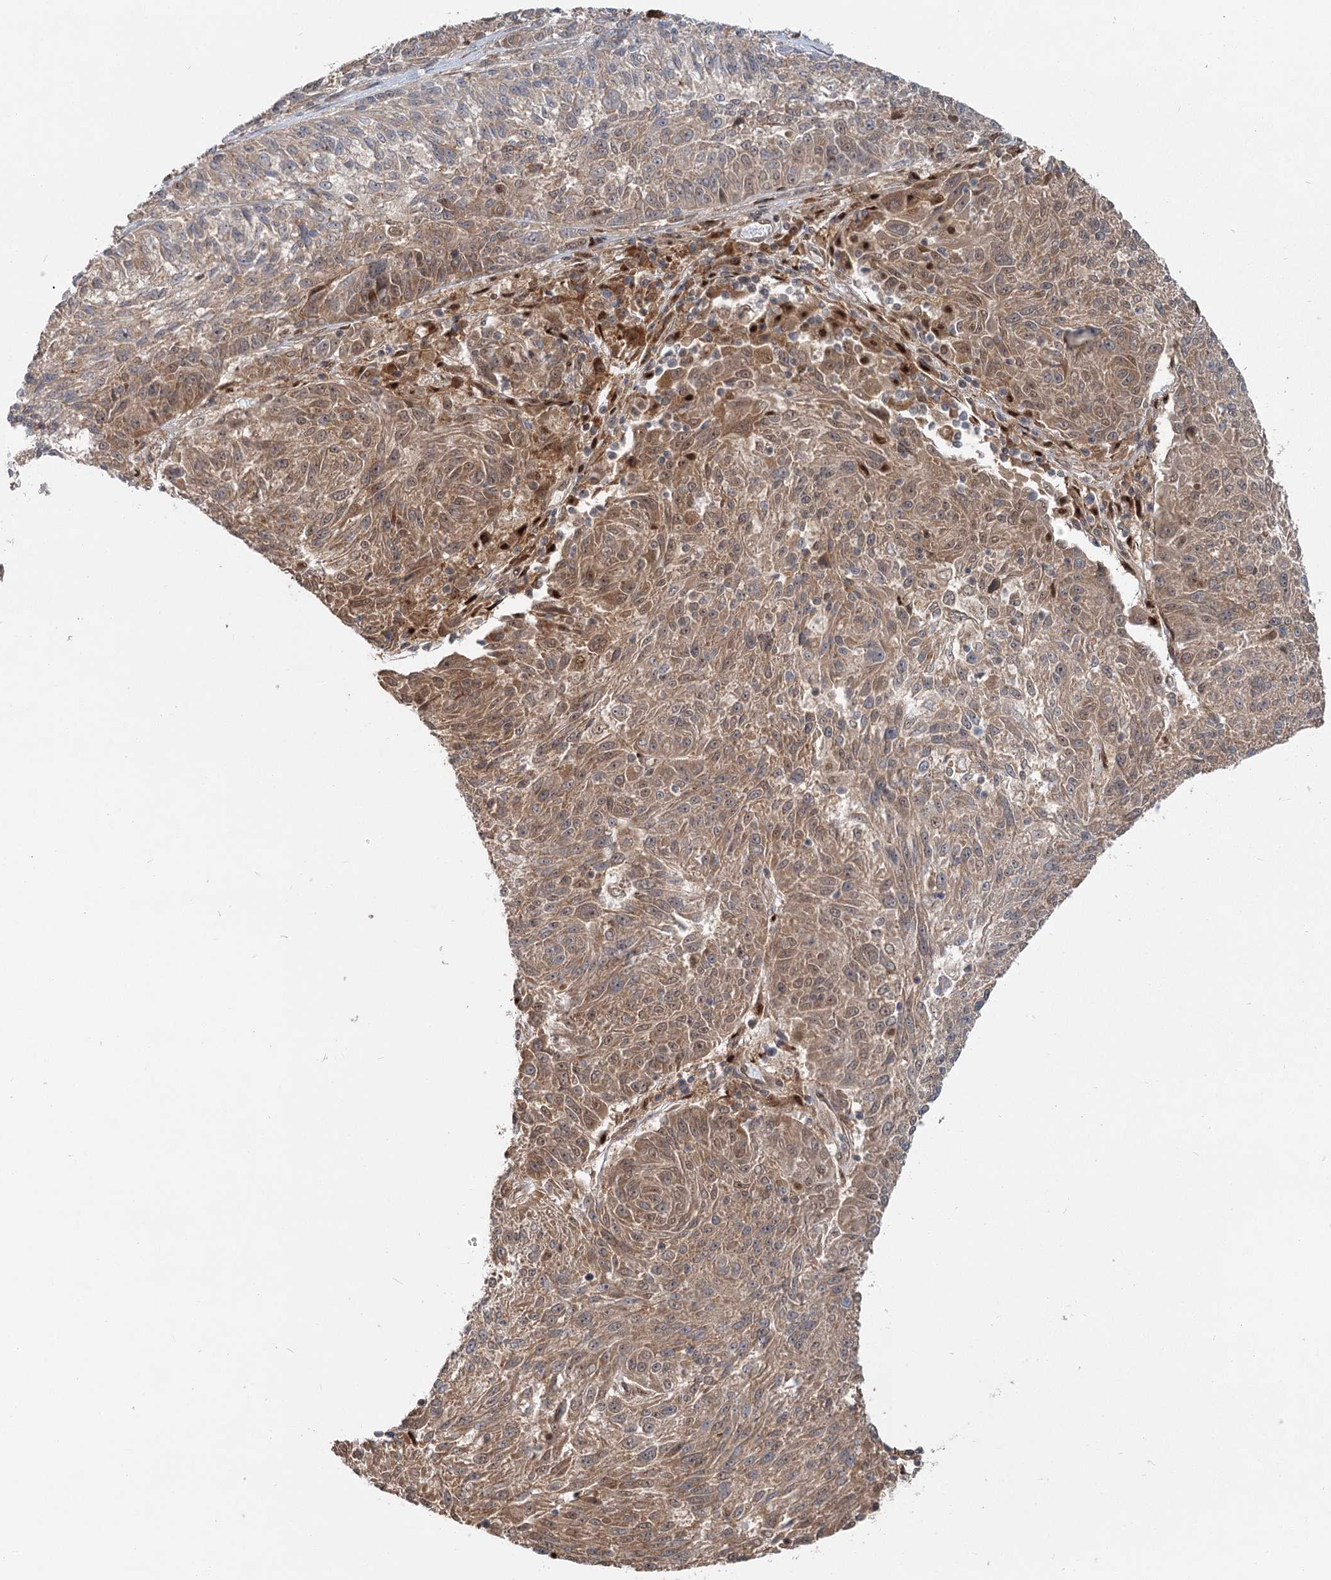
{"staining": {"intensity": "moderate", "quantity": ">75%", "location": "cytoplasmic/membranous,nuclear"}, "tissue": "melanoma", "cell_type": "Tumor cells", "image_type": "cancer", "snomed": [{"axis": "morphology", "description": "Malignant melanoma, NOS"}, {"axis": "topography", "description": "Skin"}], "caption": "Tumor cells display moderate cytoplasmic/membranous and nuclear positivity in about >75% of cells in melanoma.", "gene": "THNSL1", "patient": {"sex": "male", "age": 53}}